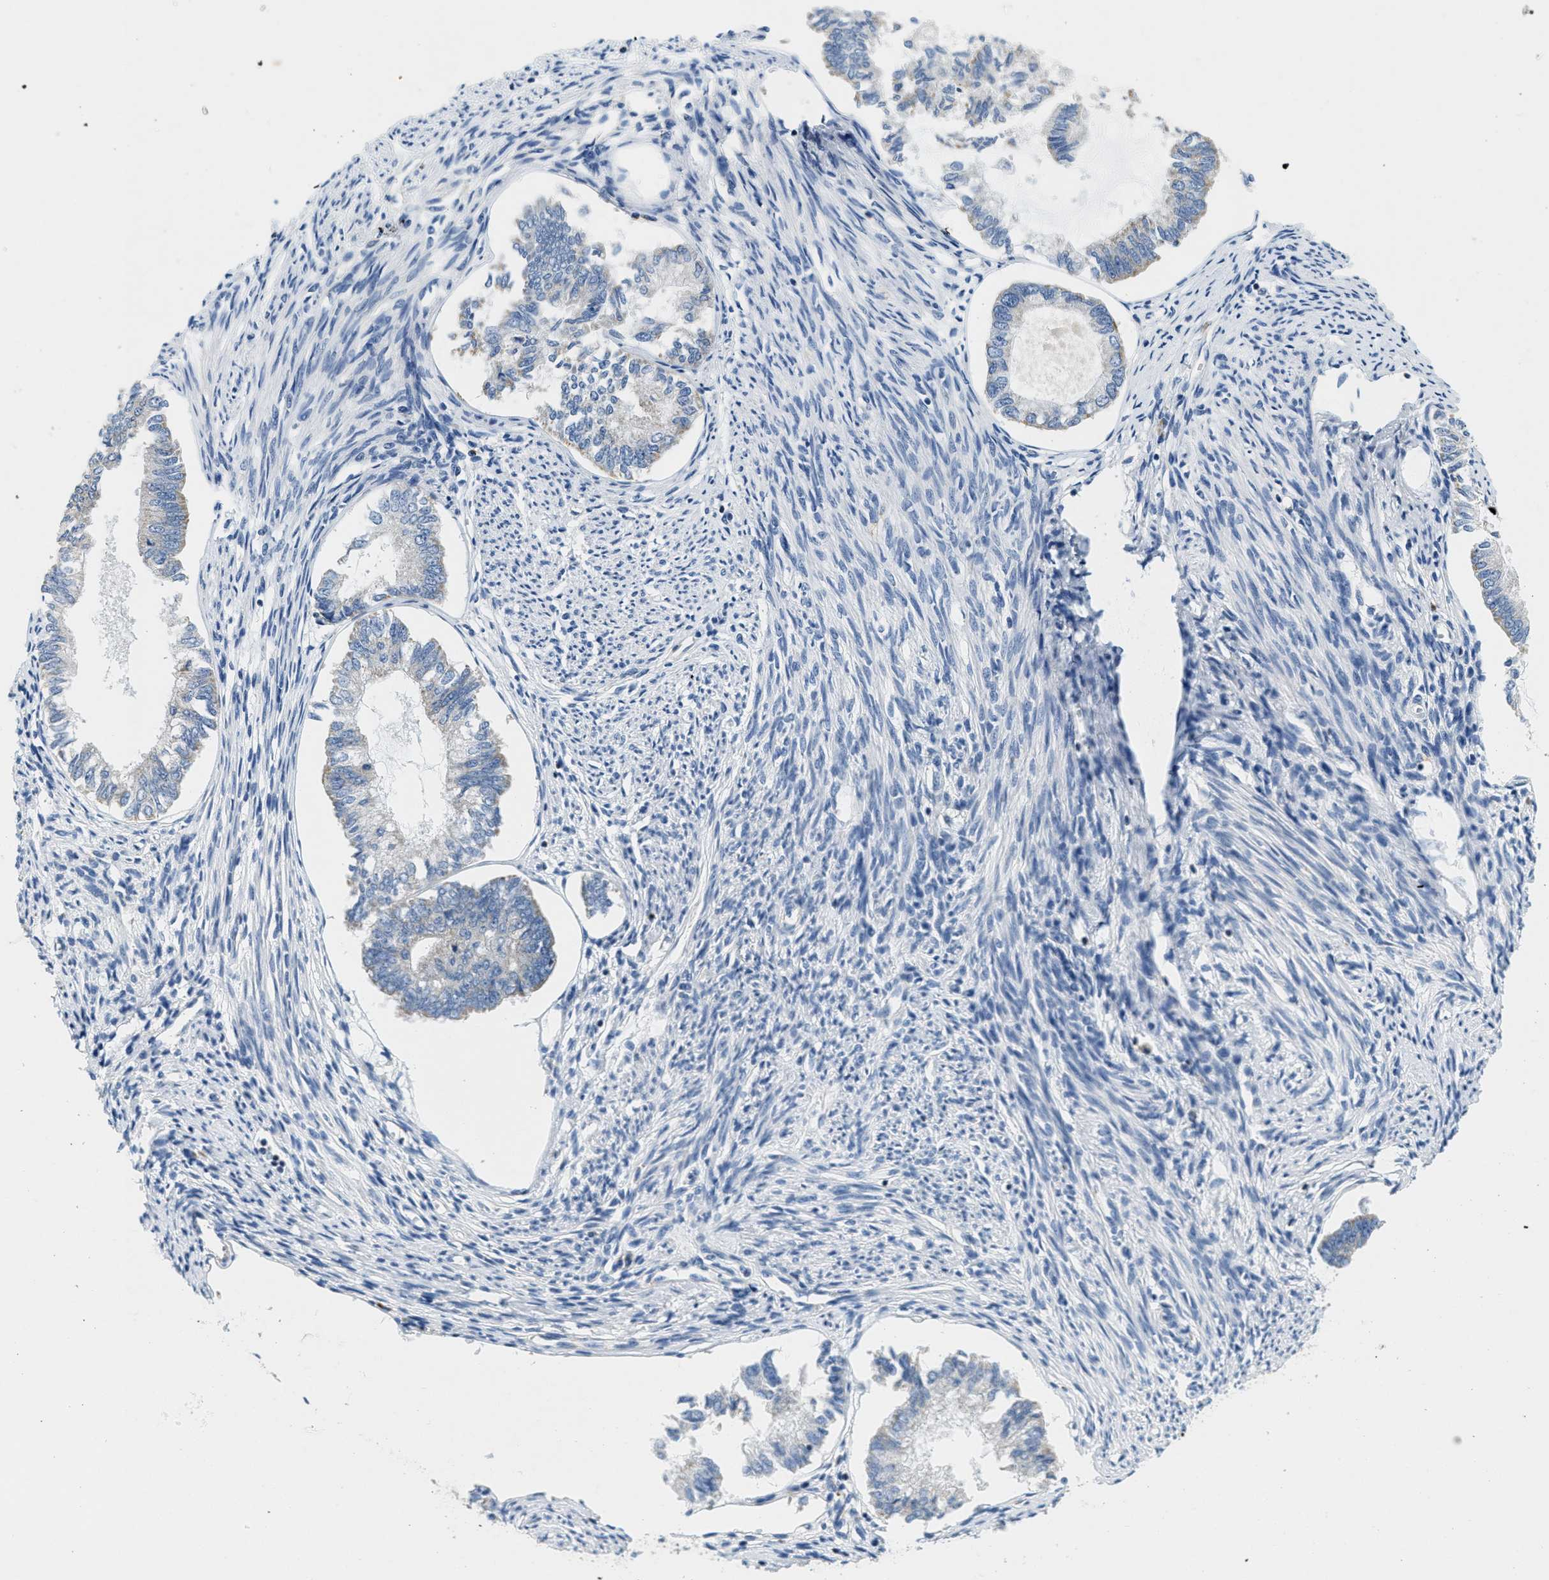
{"staining": {"intensity": "weak", "quantity": "<25%", "location": "cytoplasmic/membranous"}, "tissue": "endometrial cancer", "cell_type": "Tumor cells", "image_type": "cancer", "snomed": [{"axis": "morphology", "description": "Adenocarcinoma, NOS"}, {"axis": "topography", "description": "Endometrium"}], "caption": "IHC micrograph of neoplastic tissue: human endometrial adenocarcinoma stained with DAB shows no significant protein expression in tumor cells. Nuclei are stained in blue.", "gene": "CA4", "patient": {"sex": "female", "age": 86}}